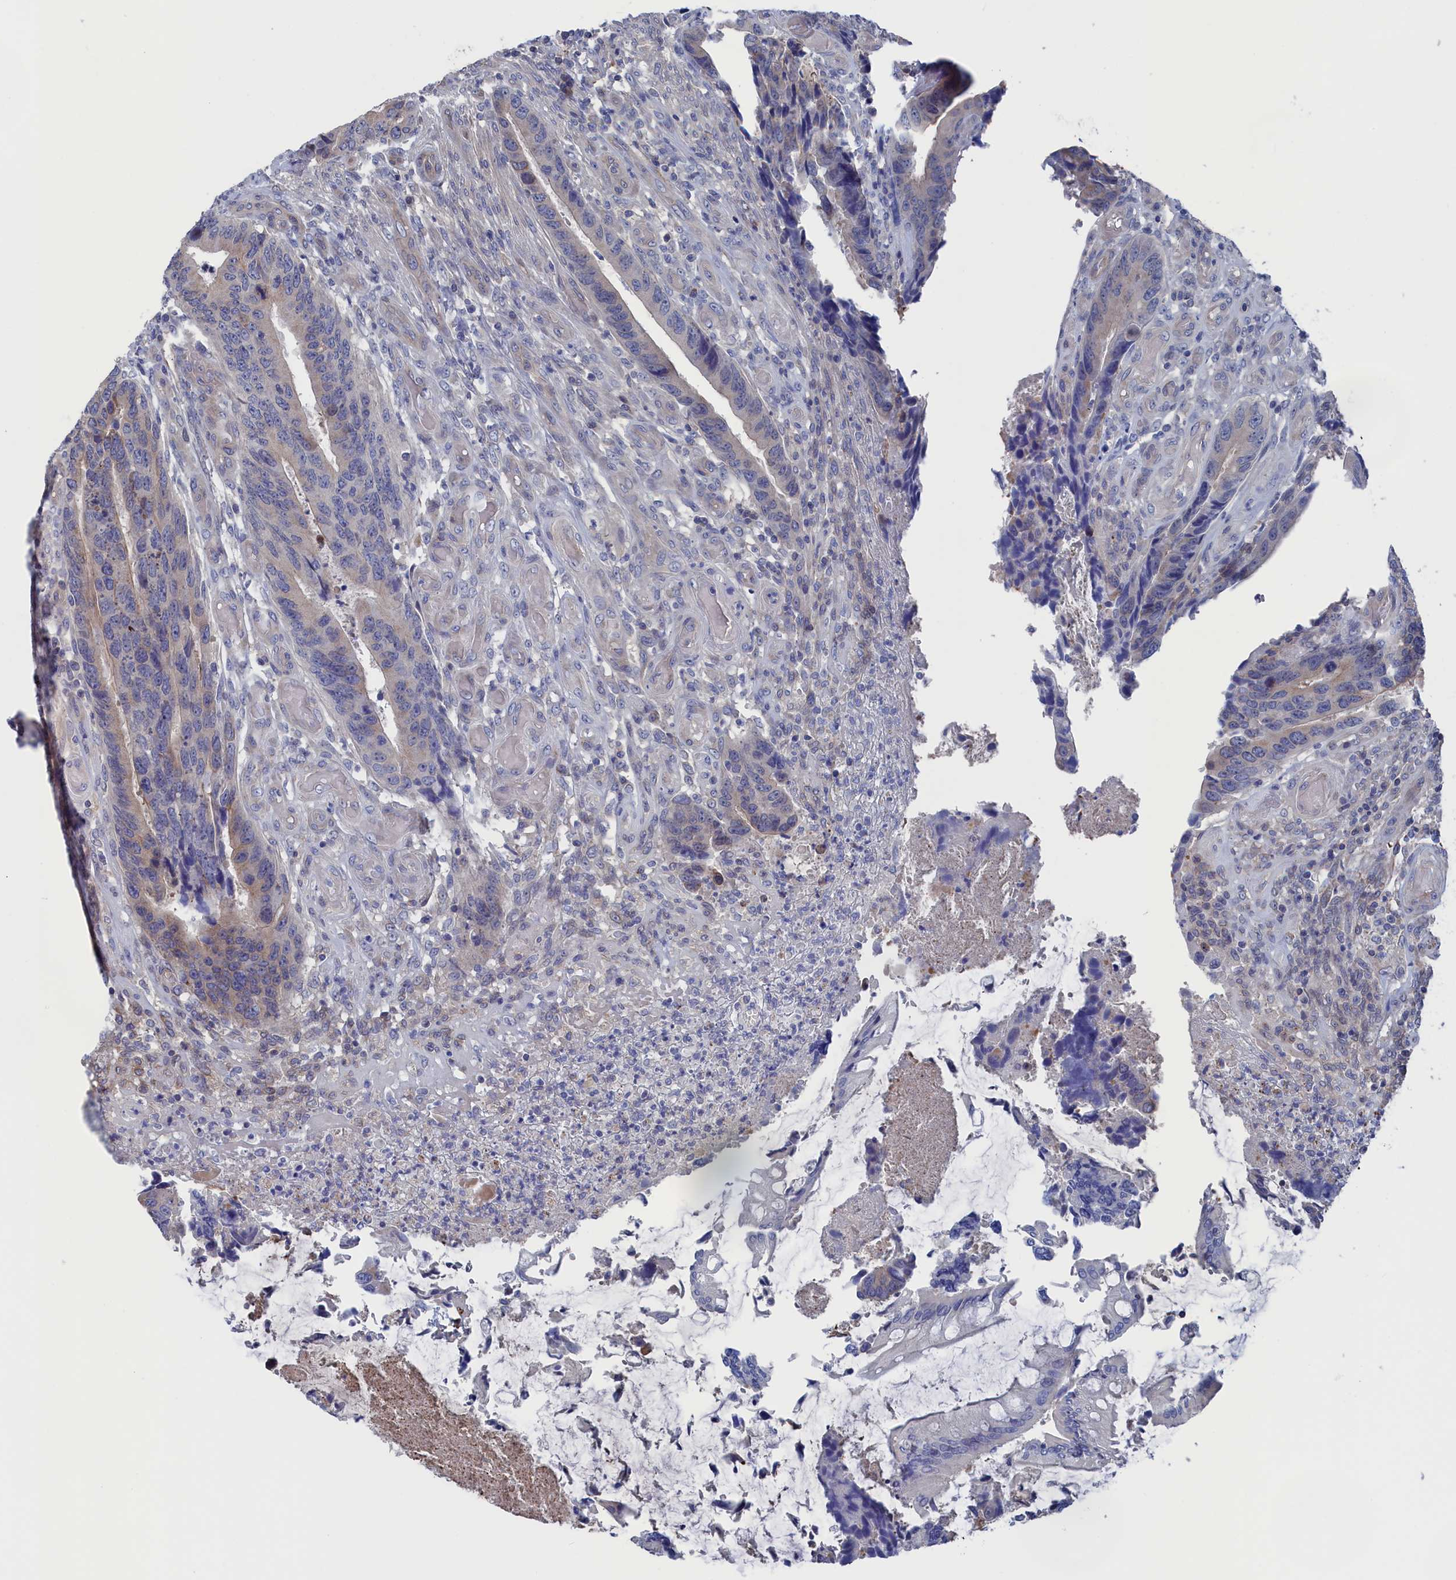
{"staining": {"intensity": "weak", "quantity": "<25%", "location": "cytoplasmic/membranous"}, "tissue": "colorectal cancer", "cell_type": "Tumor cells", "image_type": "cancer", "snomed": [{"axis": "morphology", "description": "Adenocarcinoma, NOS"}, {"axis": "topography", "description": "Colon"}], "caption": "The image displays no staining of tumor cells in colorectal cancer (adenocarcinoma). (DAB (3,3'-diaminobenzidine) IHC, high magnification).", "gene": "NUTF2", "patient": {"sex": "male", "age": 87}}